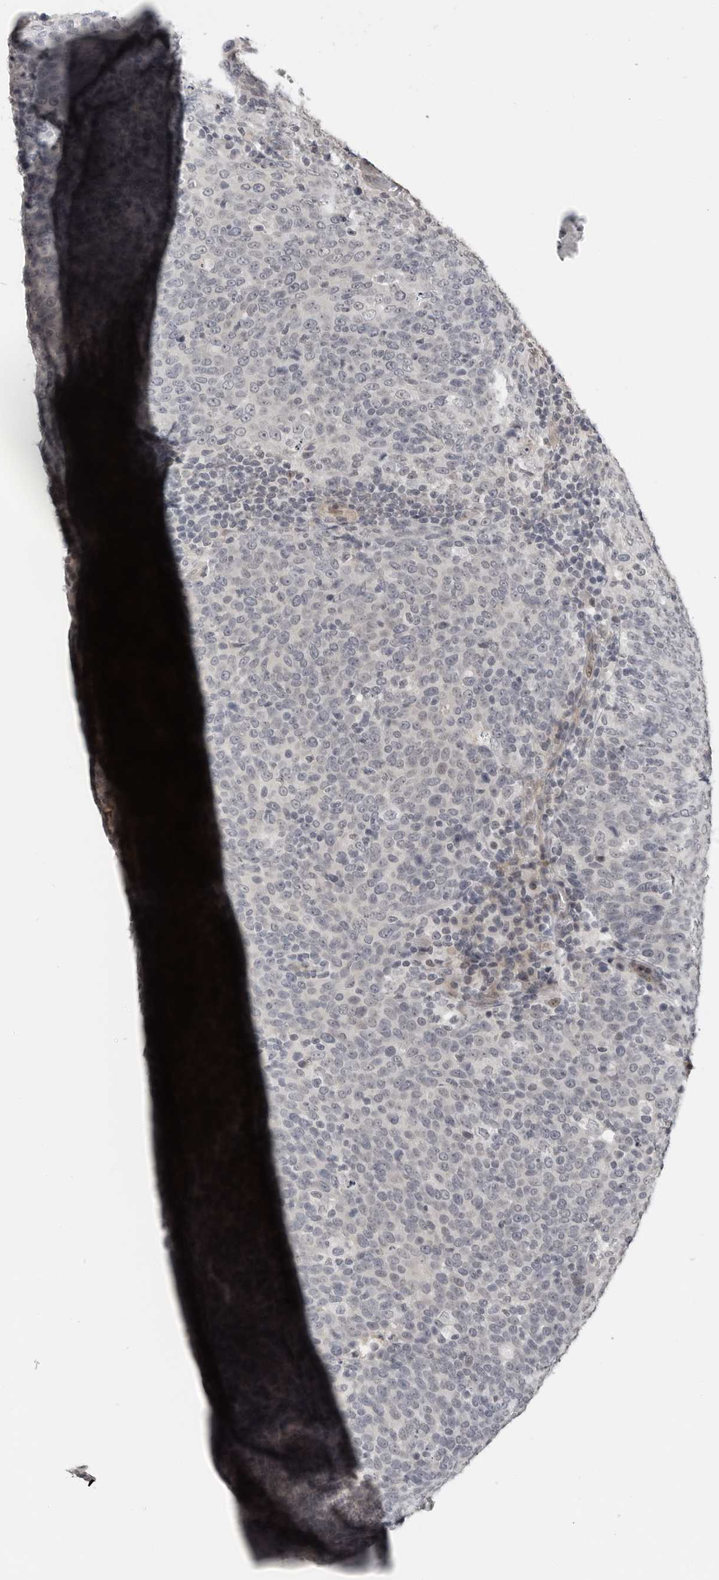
{"staining": {"intensity": "negative", "quantity": "none", "location": "none"}, "tissue": "head and neck cancer", "cell_type": "Tumor cells", "image_type": "cancer", "snomed": [{"axis": "morphology", "description": "Squamous cell carcinoma, NOS"}, {"axis": "morphology", "description": "Squamous cell carcinoma, metastatic, NOS"}, {"axis": "topography", "description": "Lymph node"}, {"axis": "topography", "description": "Head-Neck"}], "caption": "The micrograph demonstrates no staining of tumor cells in head and neck metastatic squamous cell carcinoma.", "gene": "PRRX2", "patient": {"sex": "male", "age": 62}}